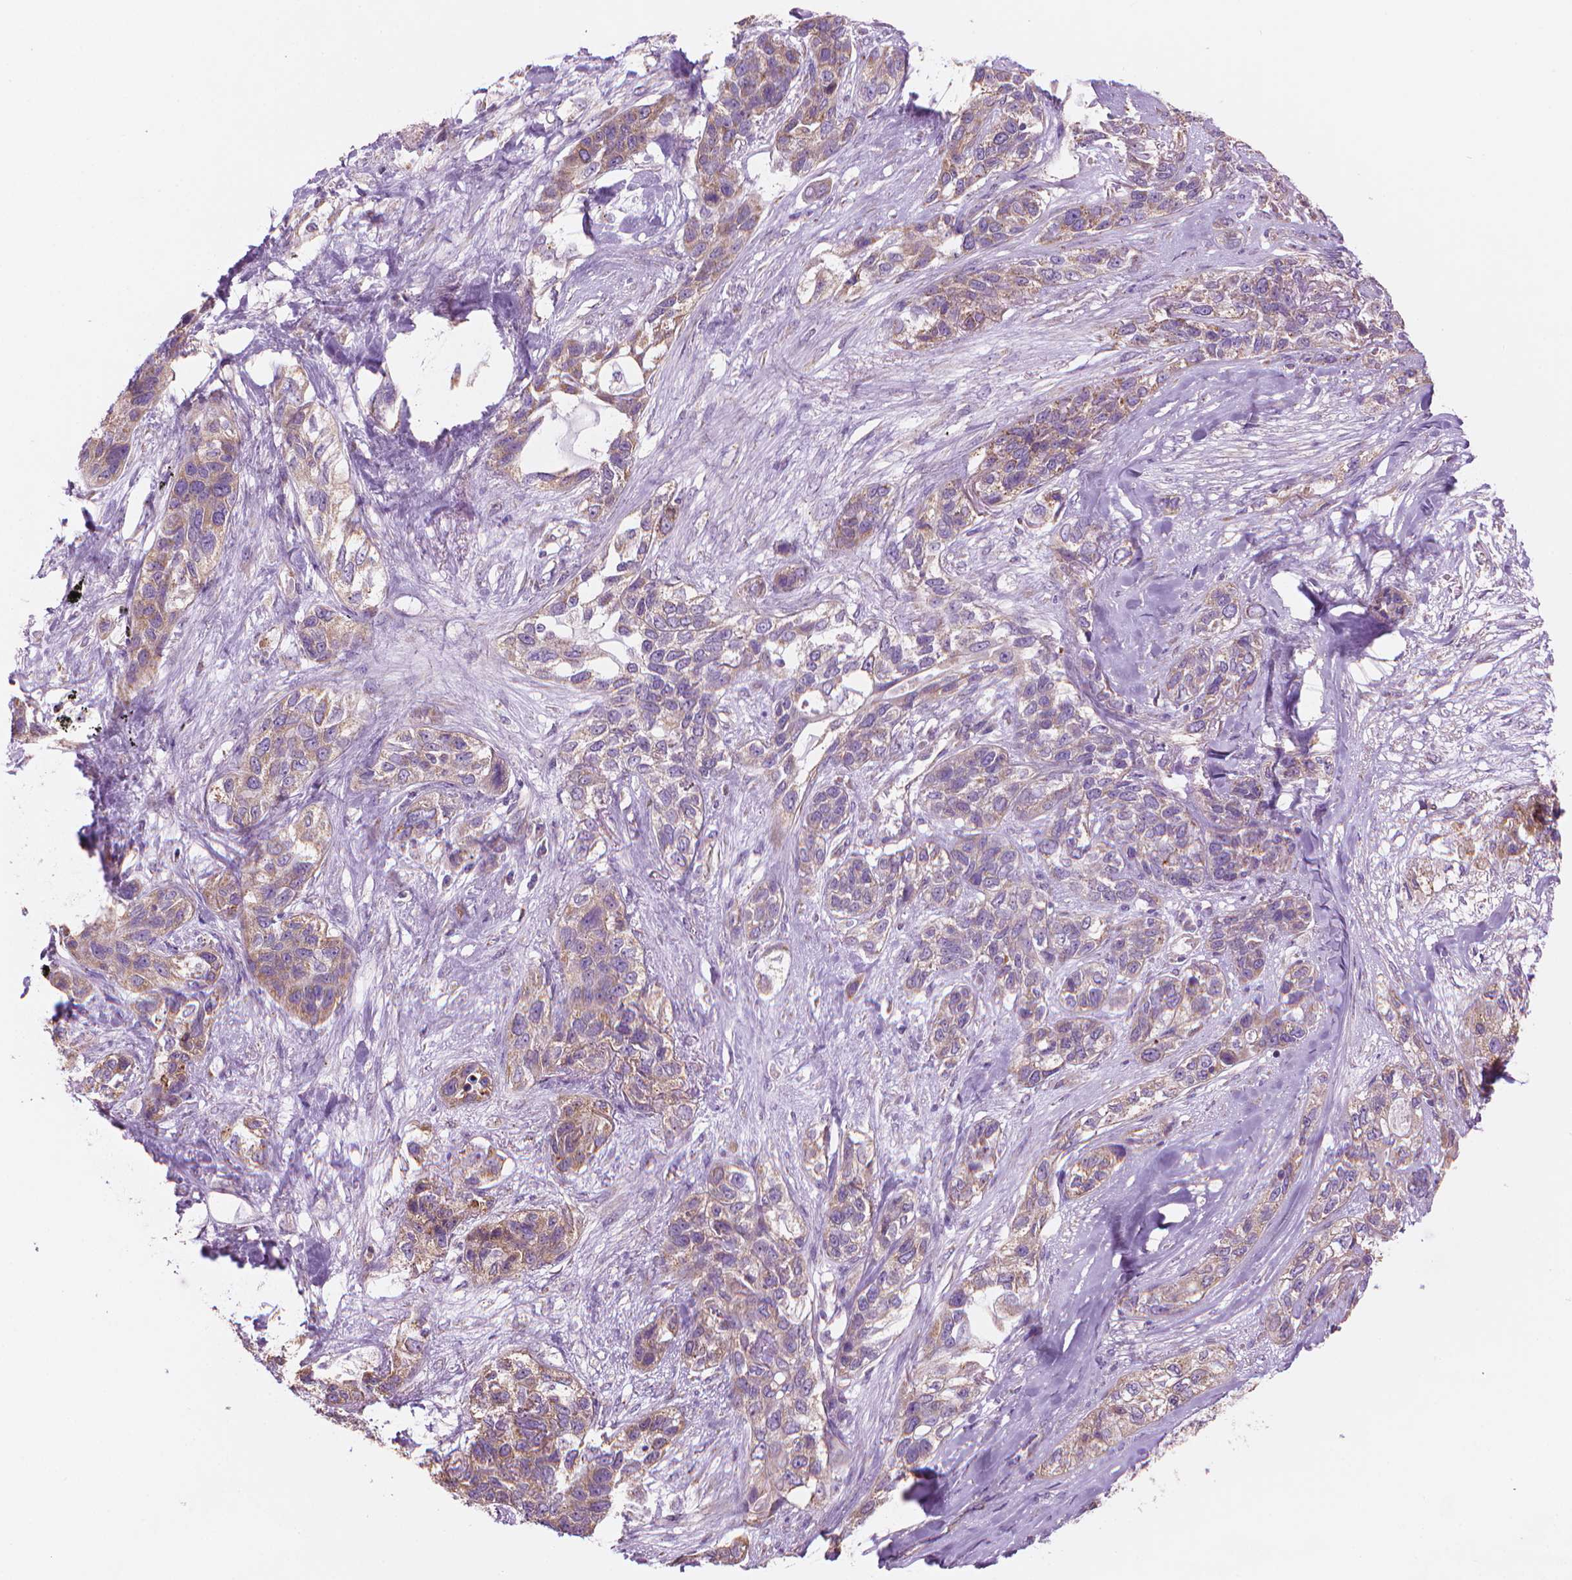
{"staining": {"intensity": "weak", "quantity": ">75%", "location": "cytoplasmic/membranous"}, "tissue": "lung cancer", "cell_type": "Tumor cells", "image_type": "cancer", "snomed": [{"axis": "morphology", "description": "Squamous cell carcinoma, NOS"}, {"axis": "topography", "description": "Lung"}], "caption": "Protein staining of lung cancer (squamous cell carcinoma) tissue reveals weak cytoplasmic/membranous expression in about >75% of tumor cells.", "gene": "TTC29", "patient": {"sex": "female", "age": 70}}